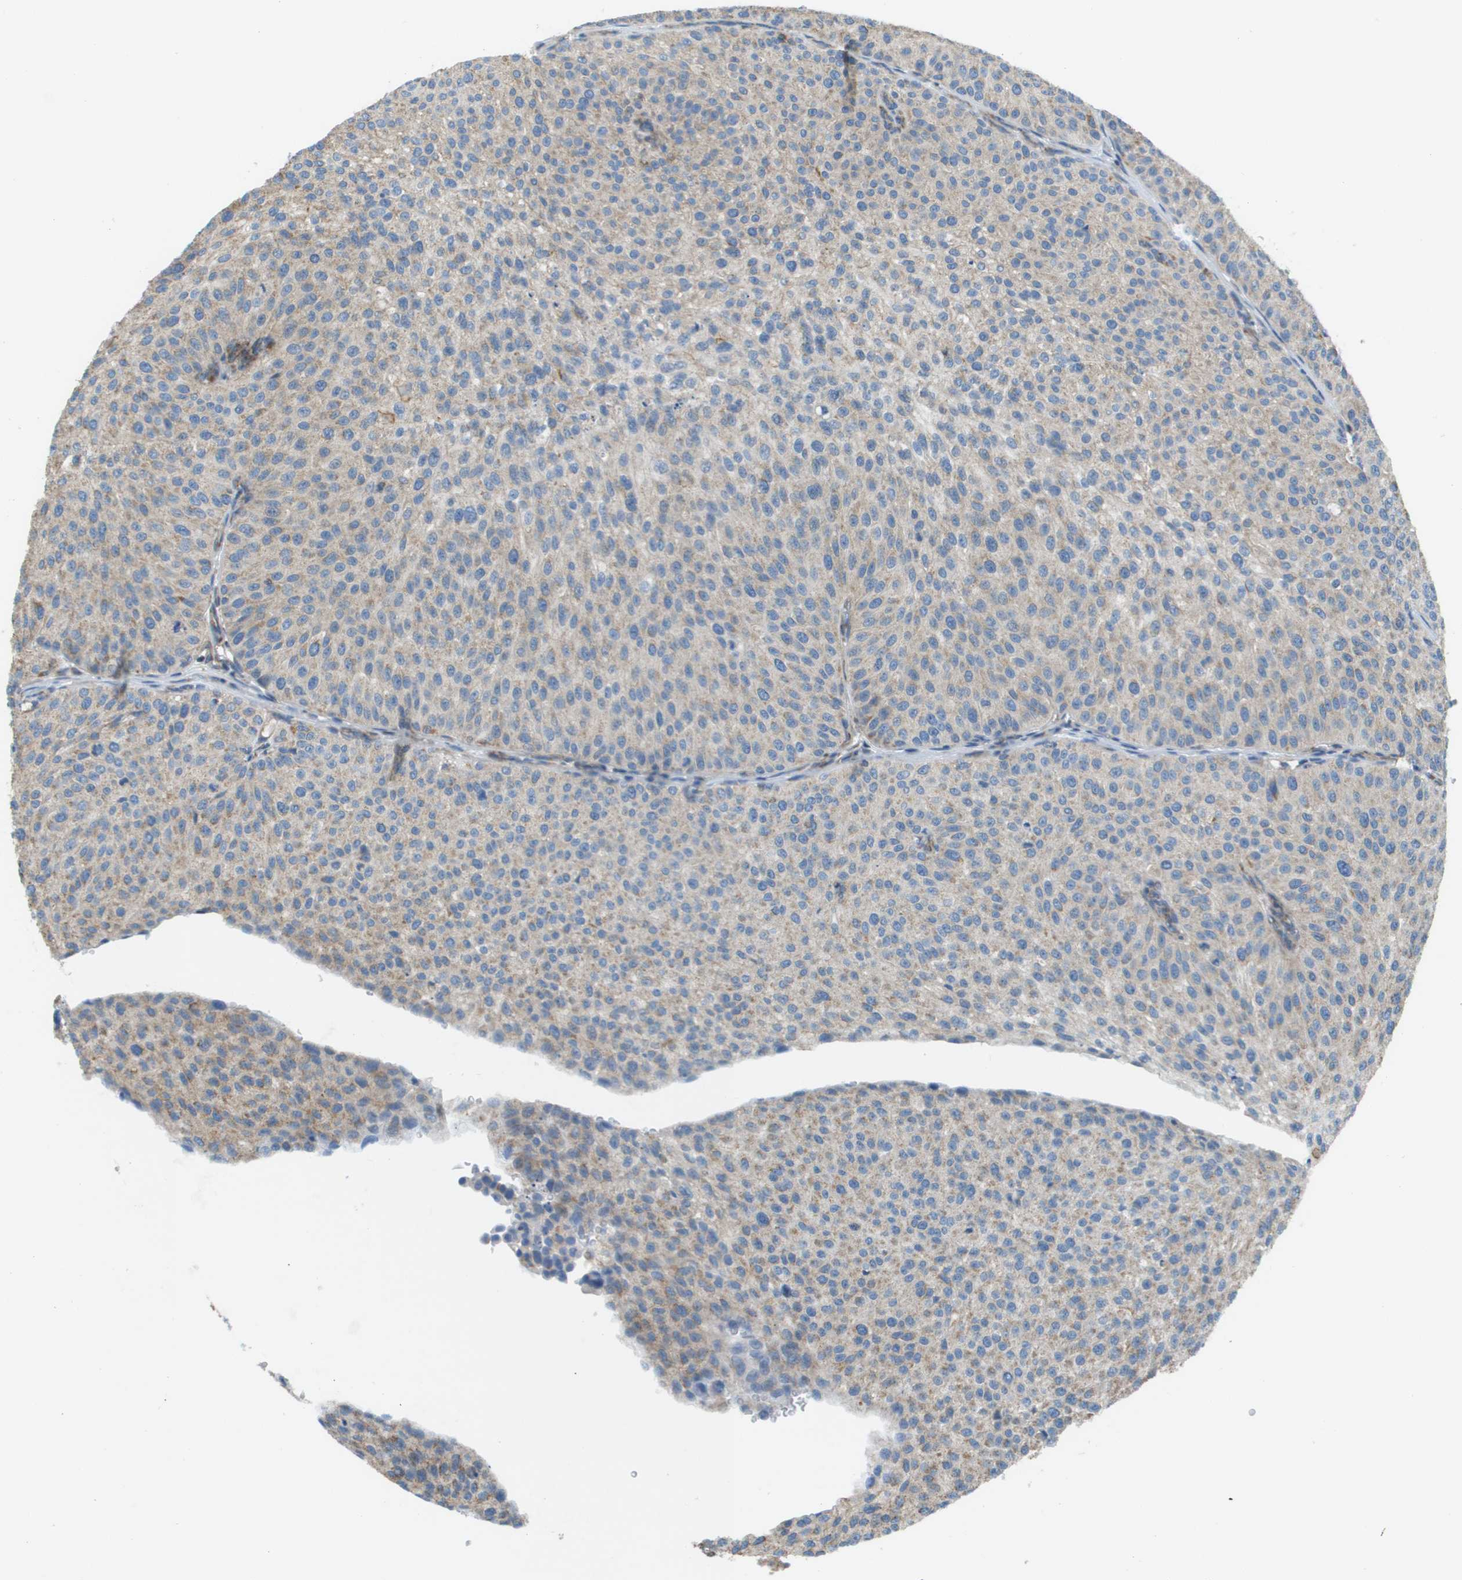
{"staining": {"intensity": "weak", "quantity": ">75%", "location": "cytoplasmic/membranous"}, "tissue": "urothelial cancer", "cell_type": "Tumor cells", "image_type": "cancer", "snomed": [{"axis": "morphology", "description": "Urothelial carcinoma, Low grade"}, {"axis": "topography", "description": "Smooth muscle"}, {"axis": "topography", "description": "Urinary bladder"}], "caption": "Weak cytoplasmic/membranous positivity is appreciated in approximately >75% of tumor cells in urothelial cancer. (Brightfield microscopy of DAB IHC at high magnification).", "gene": "TAOK3", "patient": {"sex": "male", "age": 60}}